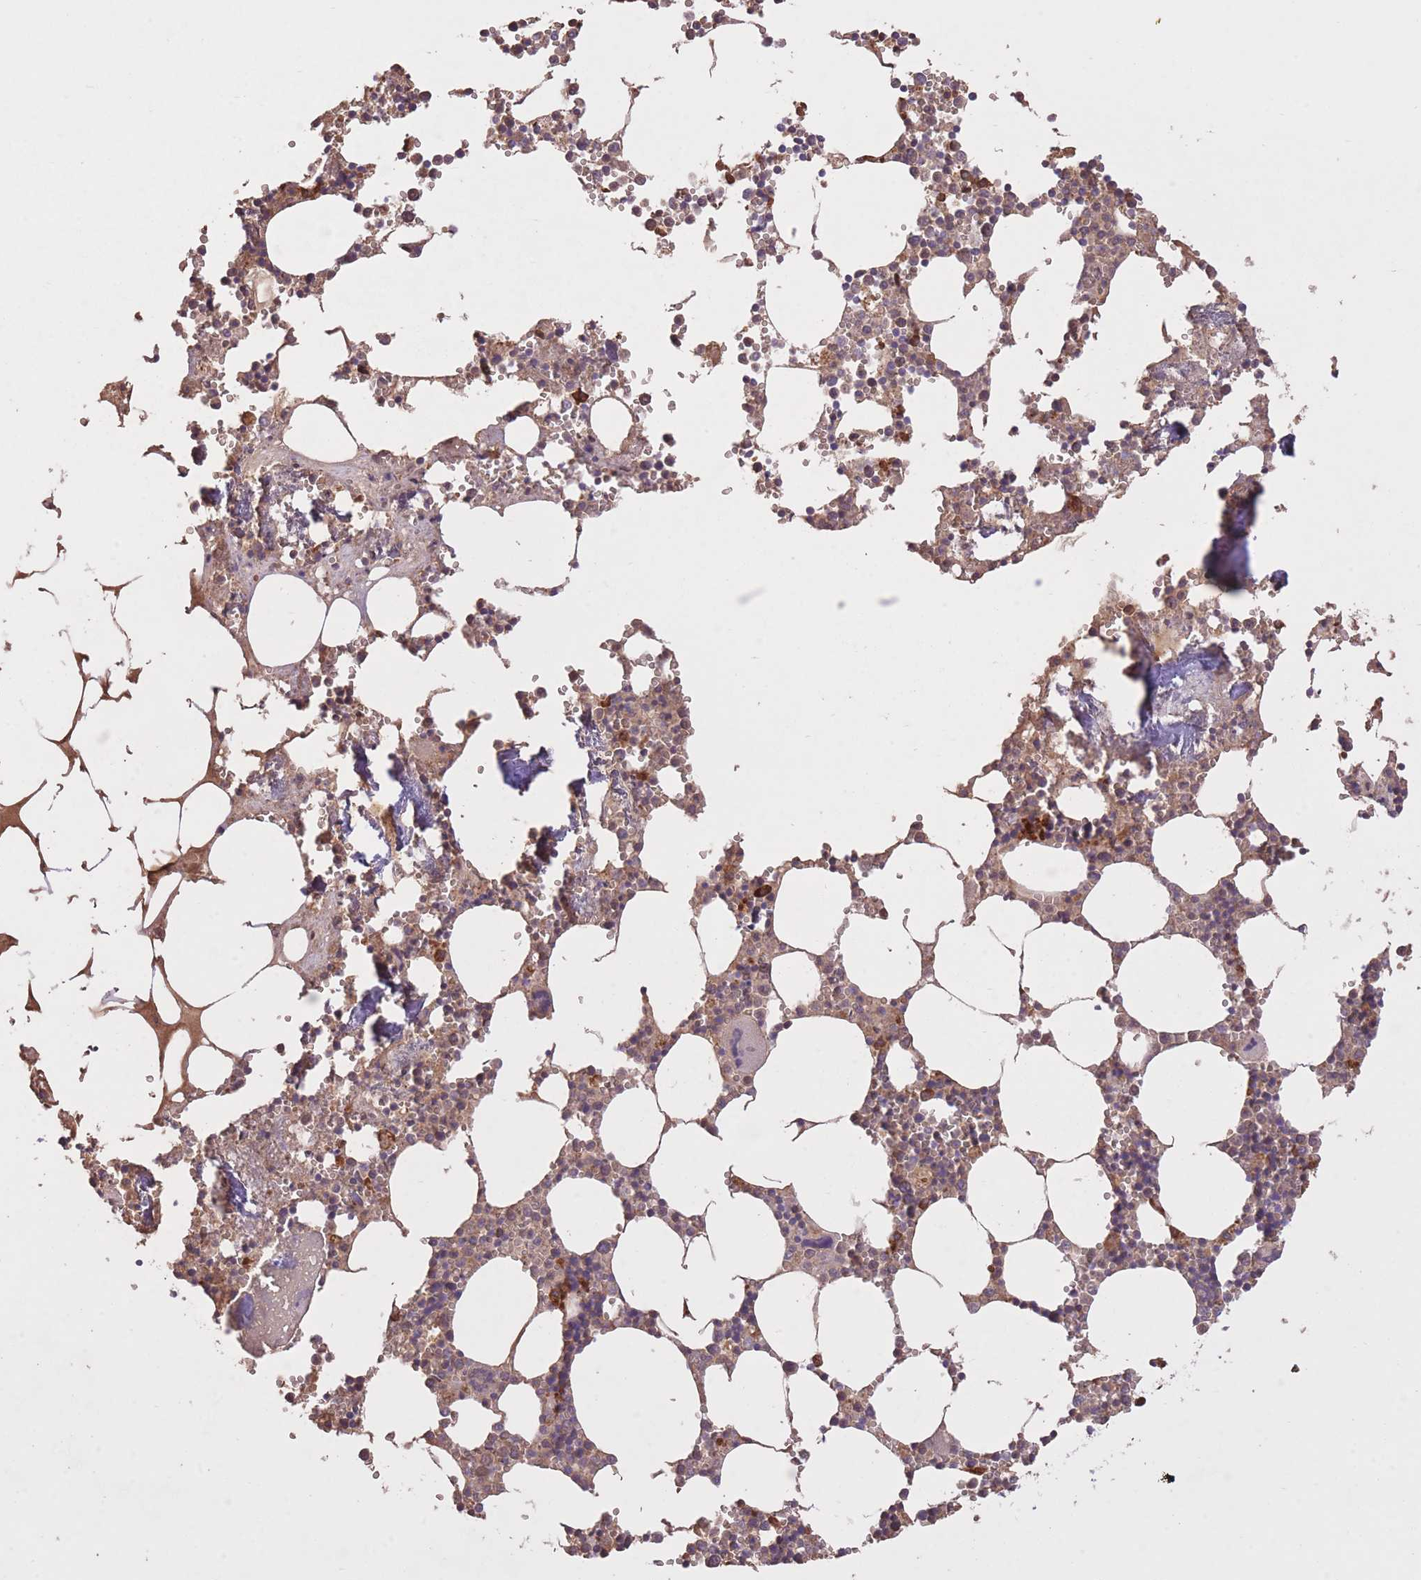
{"staining": {"intensity": "strong", "quantity": "<25%", "location": "cytoplasmic/membranous"}, "tissue": "bone marrow", "cell_type": "Hematopoietic cells", "image_type": "normal", "snomed": [{"axis": "morphology", "description": "Normal tissue, NOS"}, {"axis": "topography", "description": "Bone marrow"}], "caption": "A medium amount of strong cytoplasmic/membranous staining is seen in approximately <25% of hematopoietic cells in unremarkable bone marrow. The protein is stained brown, and the nuclei are stained in blue (DAB (3,3'-diaminobenzidine) IHC with brightfield microscopy, high magnification).", "gene": "POLR3F", "patient": {"sex": "male", "age": 54}}